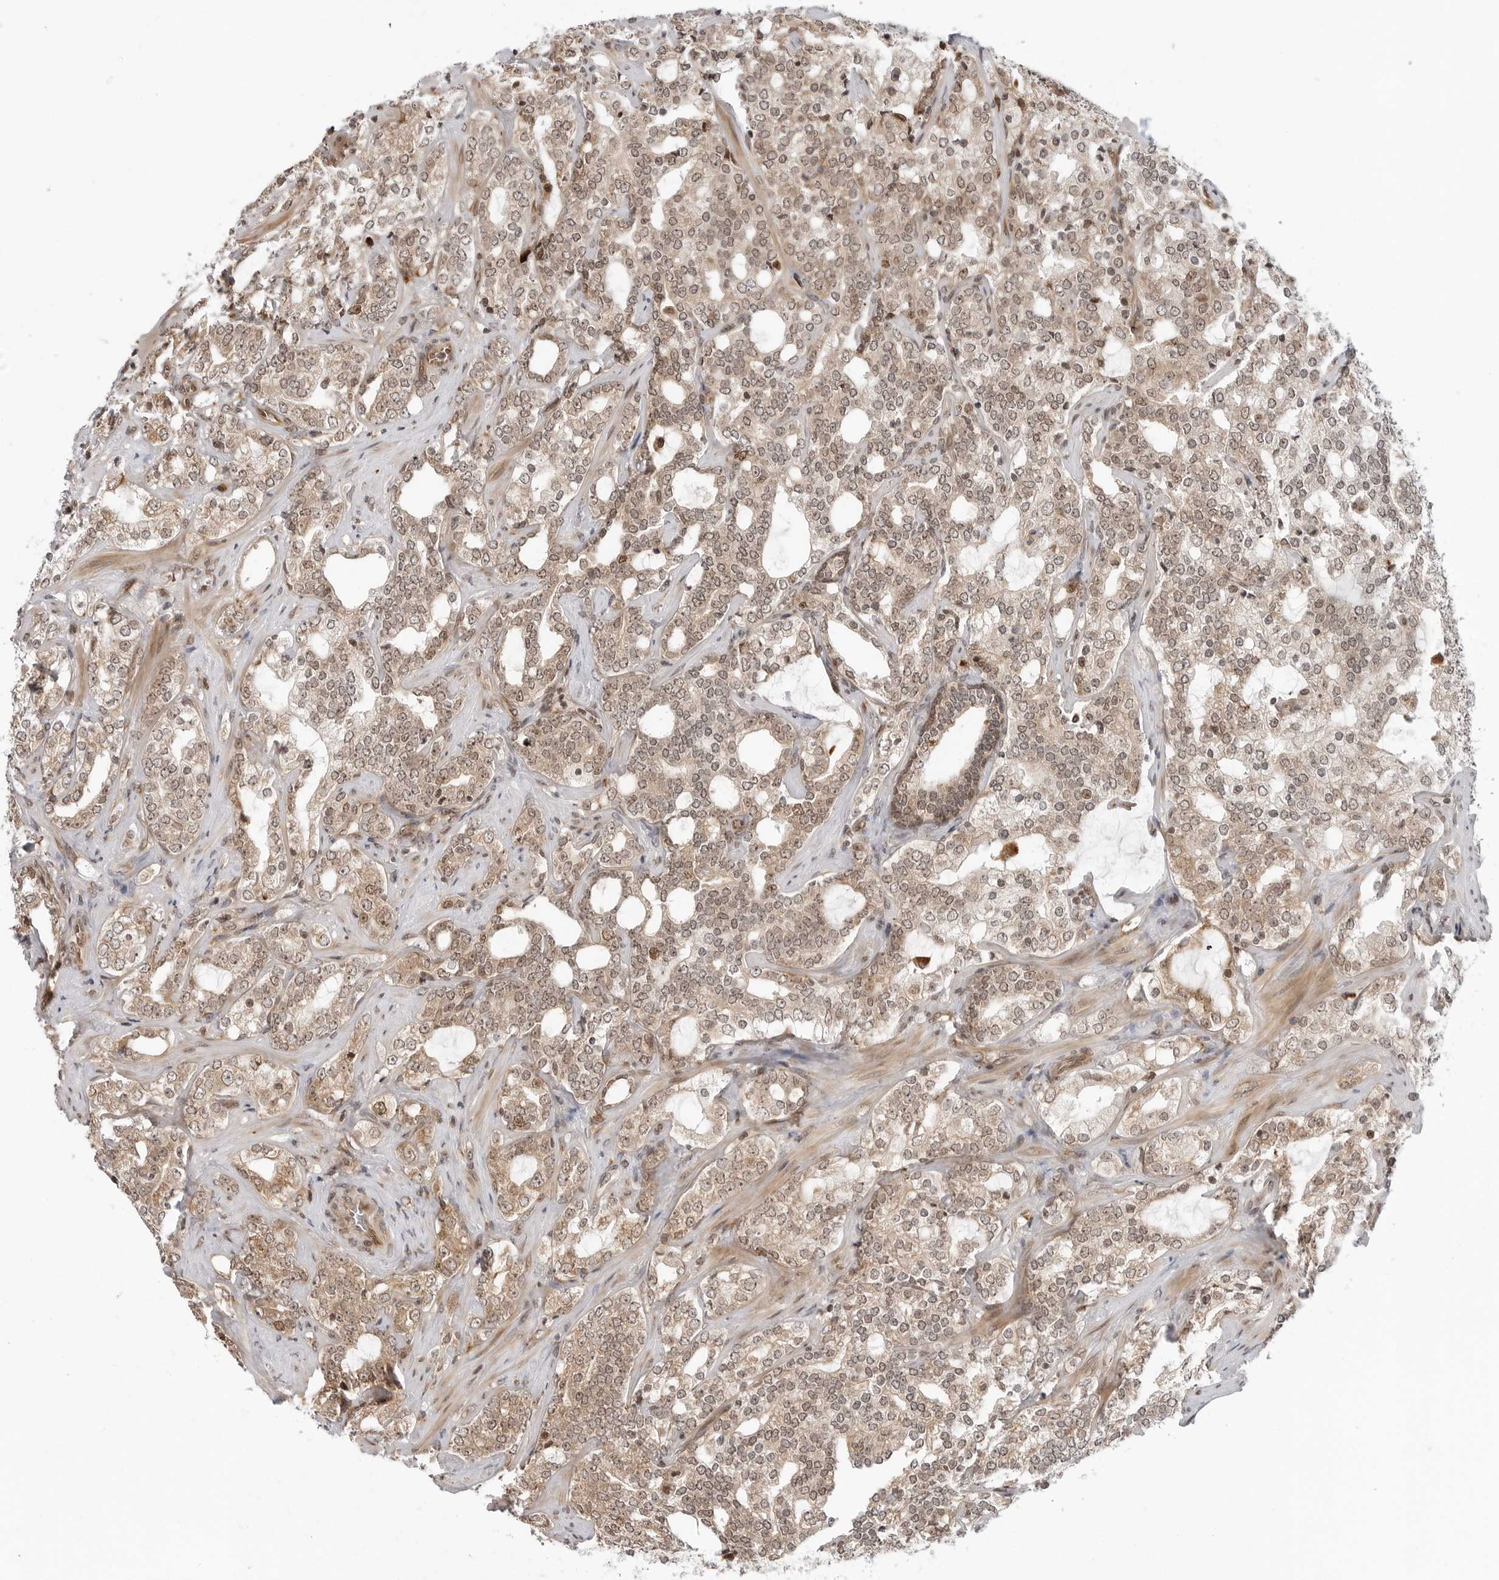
{"staining": {"intensity": "weak", "quantity": ">75%", "location": "cytoplasmic/membranous,nuclear"}, "tissue": "prostate cancer", "cell_type": "Tumor cells", "image_type": "cancer", "snomed": [{"axis": "morphology", "description": "Adenocarcinoma, High grade"}, {"axis": "topography", "description": "Prostate"}], "caption": "A high-resolution photomicrograph shows immunohistochemistry (IHC) staining of prostate cancer, which demonstrates weak cytoplasmic/membranous and nuclear expression in about >75% of tumor cells. The staining was performed using DAB (3,3'-diaminobenzidine), with brown indicating positive protein expression. Nuclei are stained blue with hematoxylin.", "gene": "TIPRL", "patient": {"sex": "male", "age": 64}}